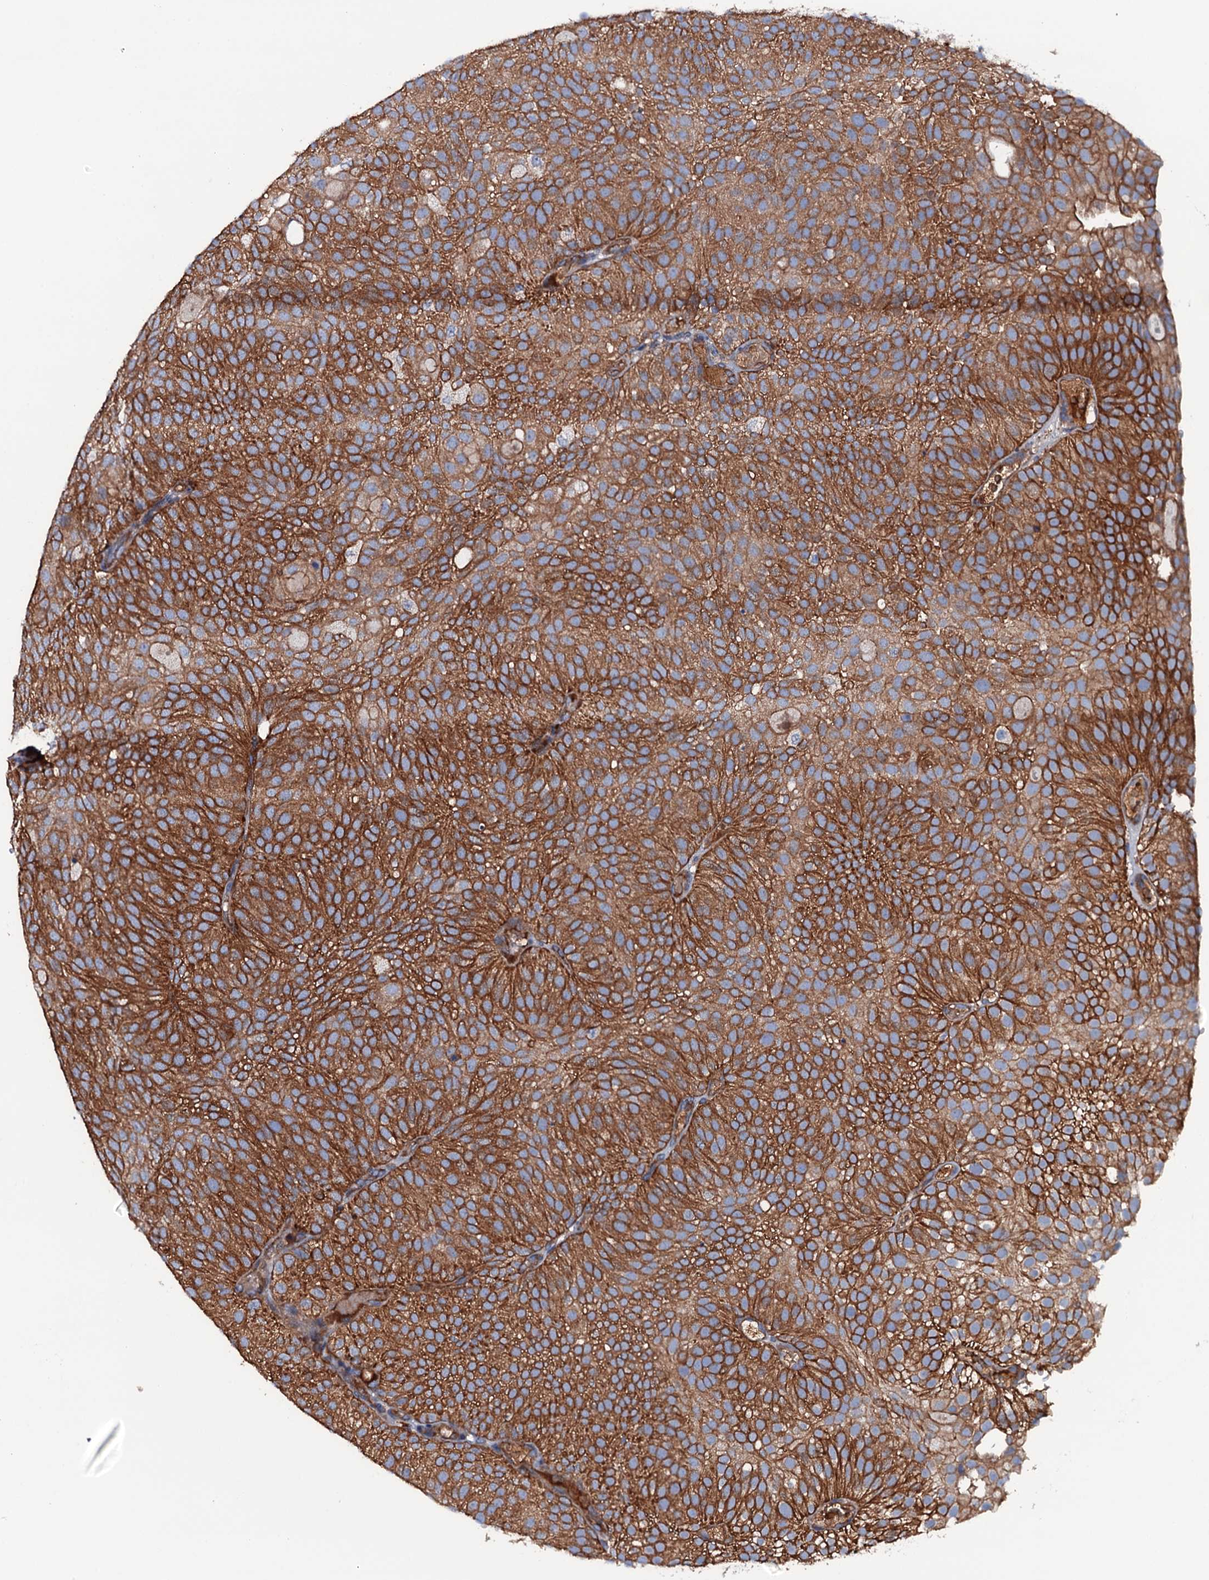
{"staining": {"intensity": "strong", "quantity": ">75%", "location": "cytoplasmic/membranous"}, "tissue": "urothelial cancer", "cell_type": "Tumor cells", "image_type": "cancer", "snomed": [{"axis": "morphology", "description": "Urothelial carcinoma, Low grade"}, {"axis": "topography", "description": "Urinary bladder"}], "caption": "Protein staining of urothelial carcinoma (low-grade) tissue exhibits strong cytoplasmic/membranous staining in about >75% of tumor cells.", "gene": "NEK1", "patient": {"sex": "male", "age": 78}}